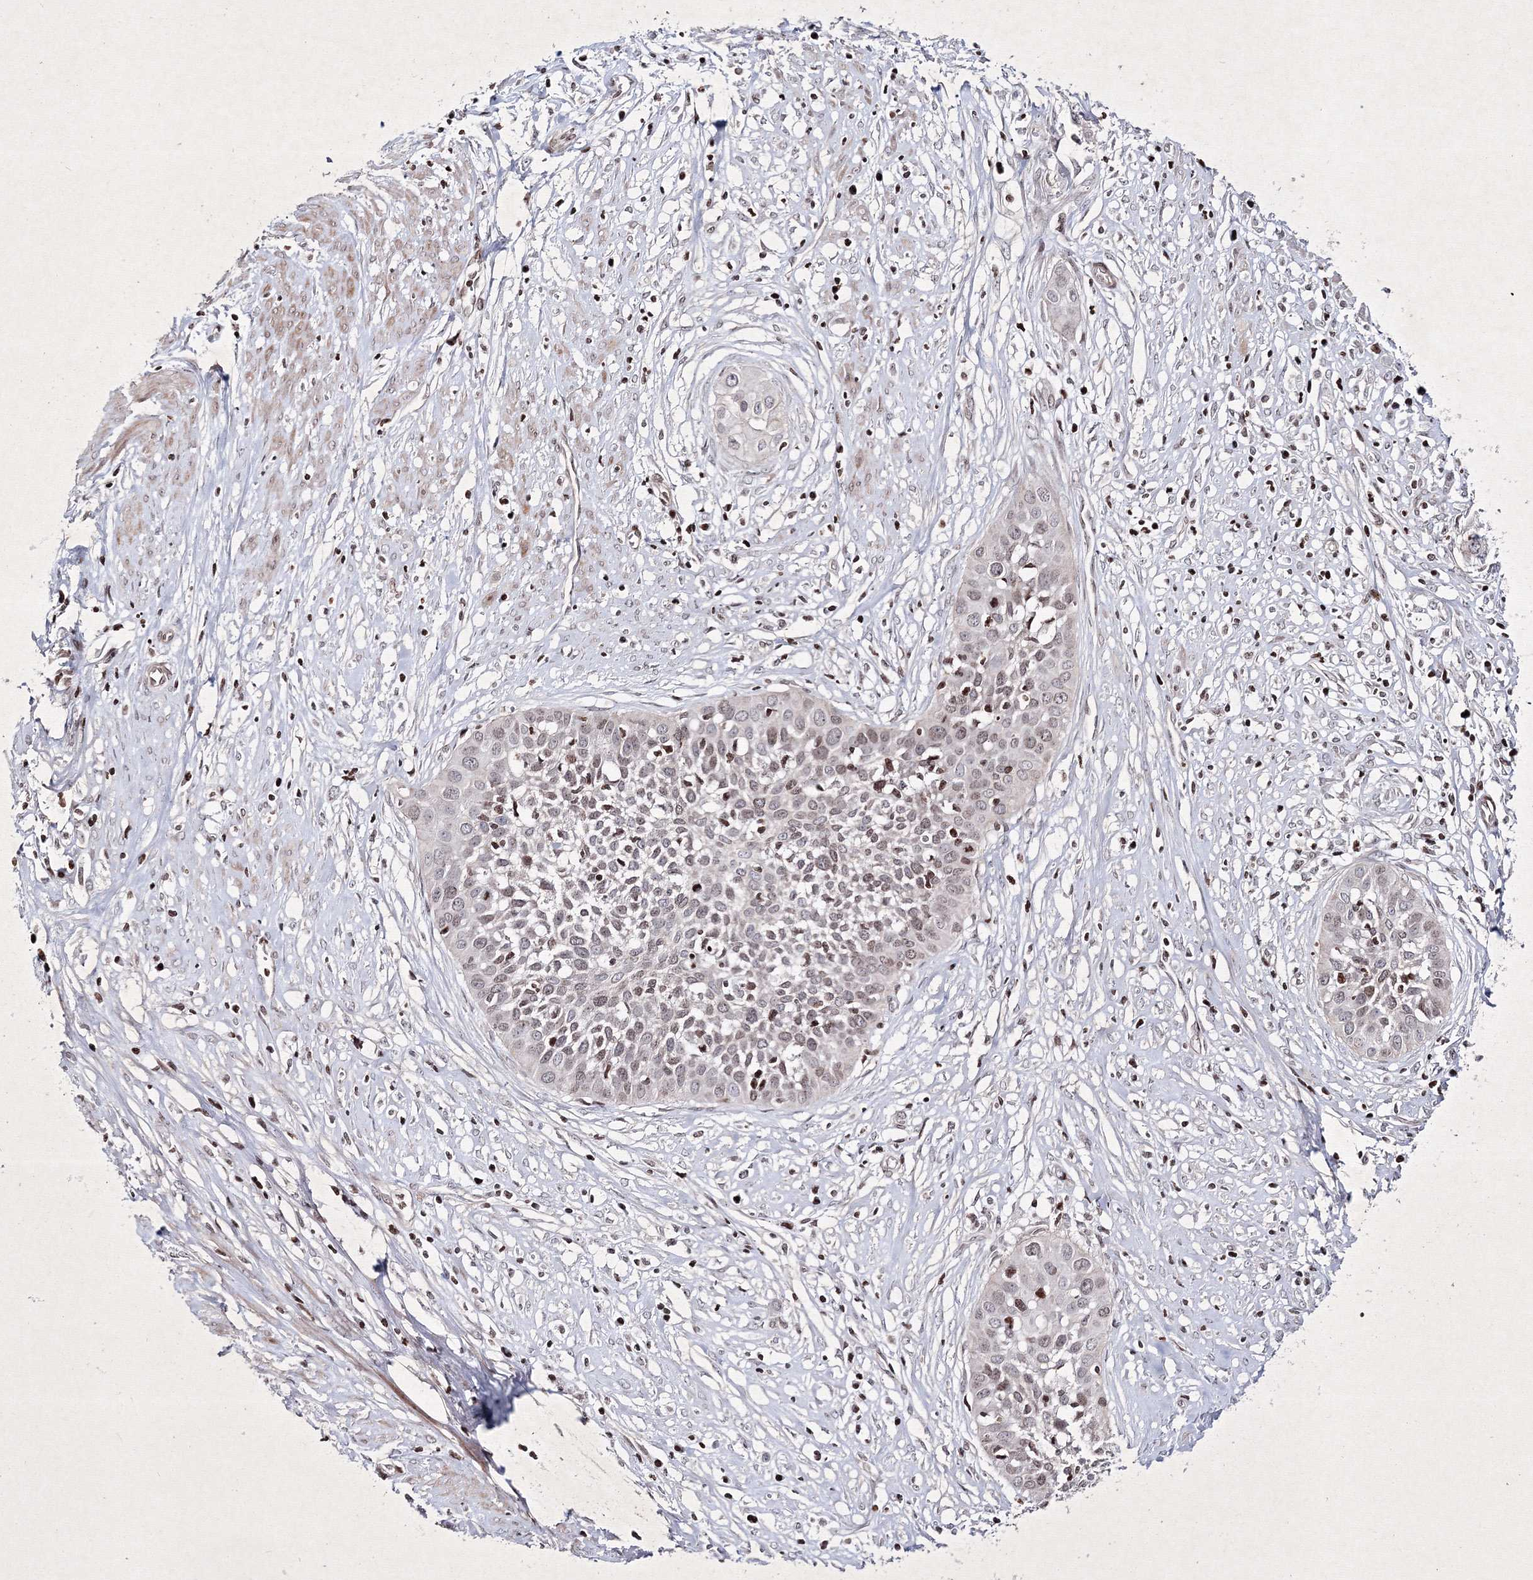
{"staining": {"intensity": "weak", "quantity": "25%-75%", "location": "nuclear"}, "tissue": "cervical cancer", "cell_type": "Tumor cells", "image_type": "cancer", "snomed": [{"axis": "morphology", "description": "Squamous cell carcinoma, NOS"}, {"axis": "topography", "description": "Cervix"}], "caption": "Immunohistochemistry histopathology image of neoplastic tissue: cervical cancer stained using immunohistochemistry (IHC) shows low levels of weak protein expression localized specifically in the nuclear of tumor cells, appearing as a nuclear brown color.", "gene": "SMIM29", "patient": {"sex": "female", "age": 34}}